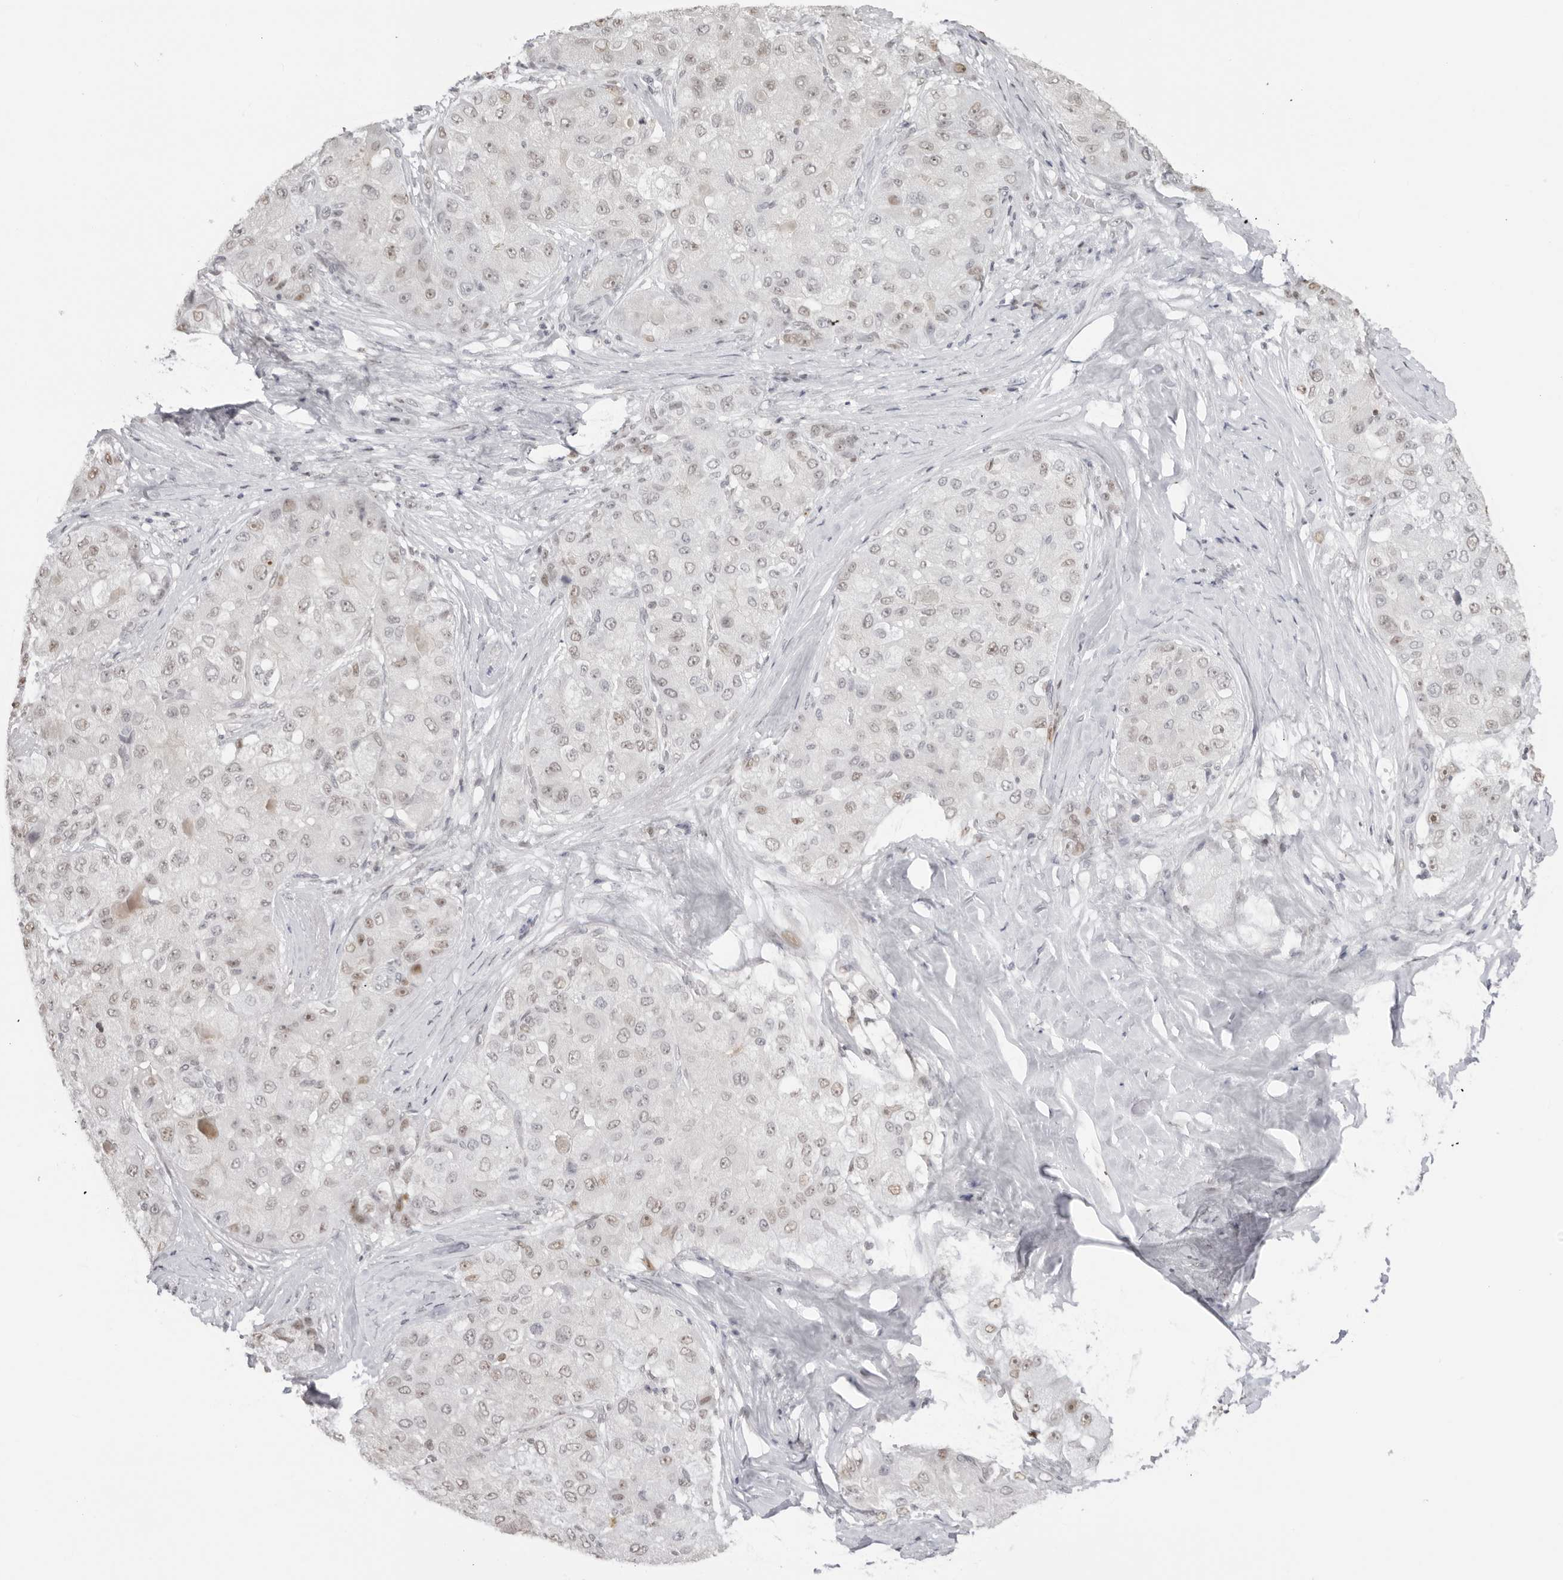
{"staining": {"intensity": "weak", "quantity": "<25%", "location": "nuclear"}, "tissue": "liver cancer", "cell_type": "Tumor cells", "image_type": "cancer", "snomed": [{"axis": "morphology", "description": "Carcinoma, Hepatocellular, NOS"}, {"axis": "topography", "description": "Liver"}], "caption": "This is a micrograph of immunohistochemistry staining of hepatocellular carcinoma (liver), which shows no expression in tumor cells.", "gene": "RNF146", "patient": {"sex": "male", "age": 80}}